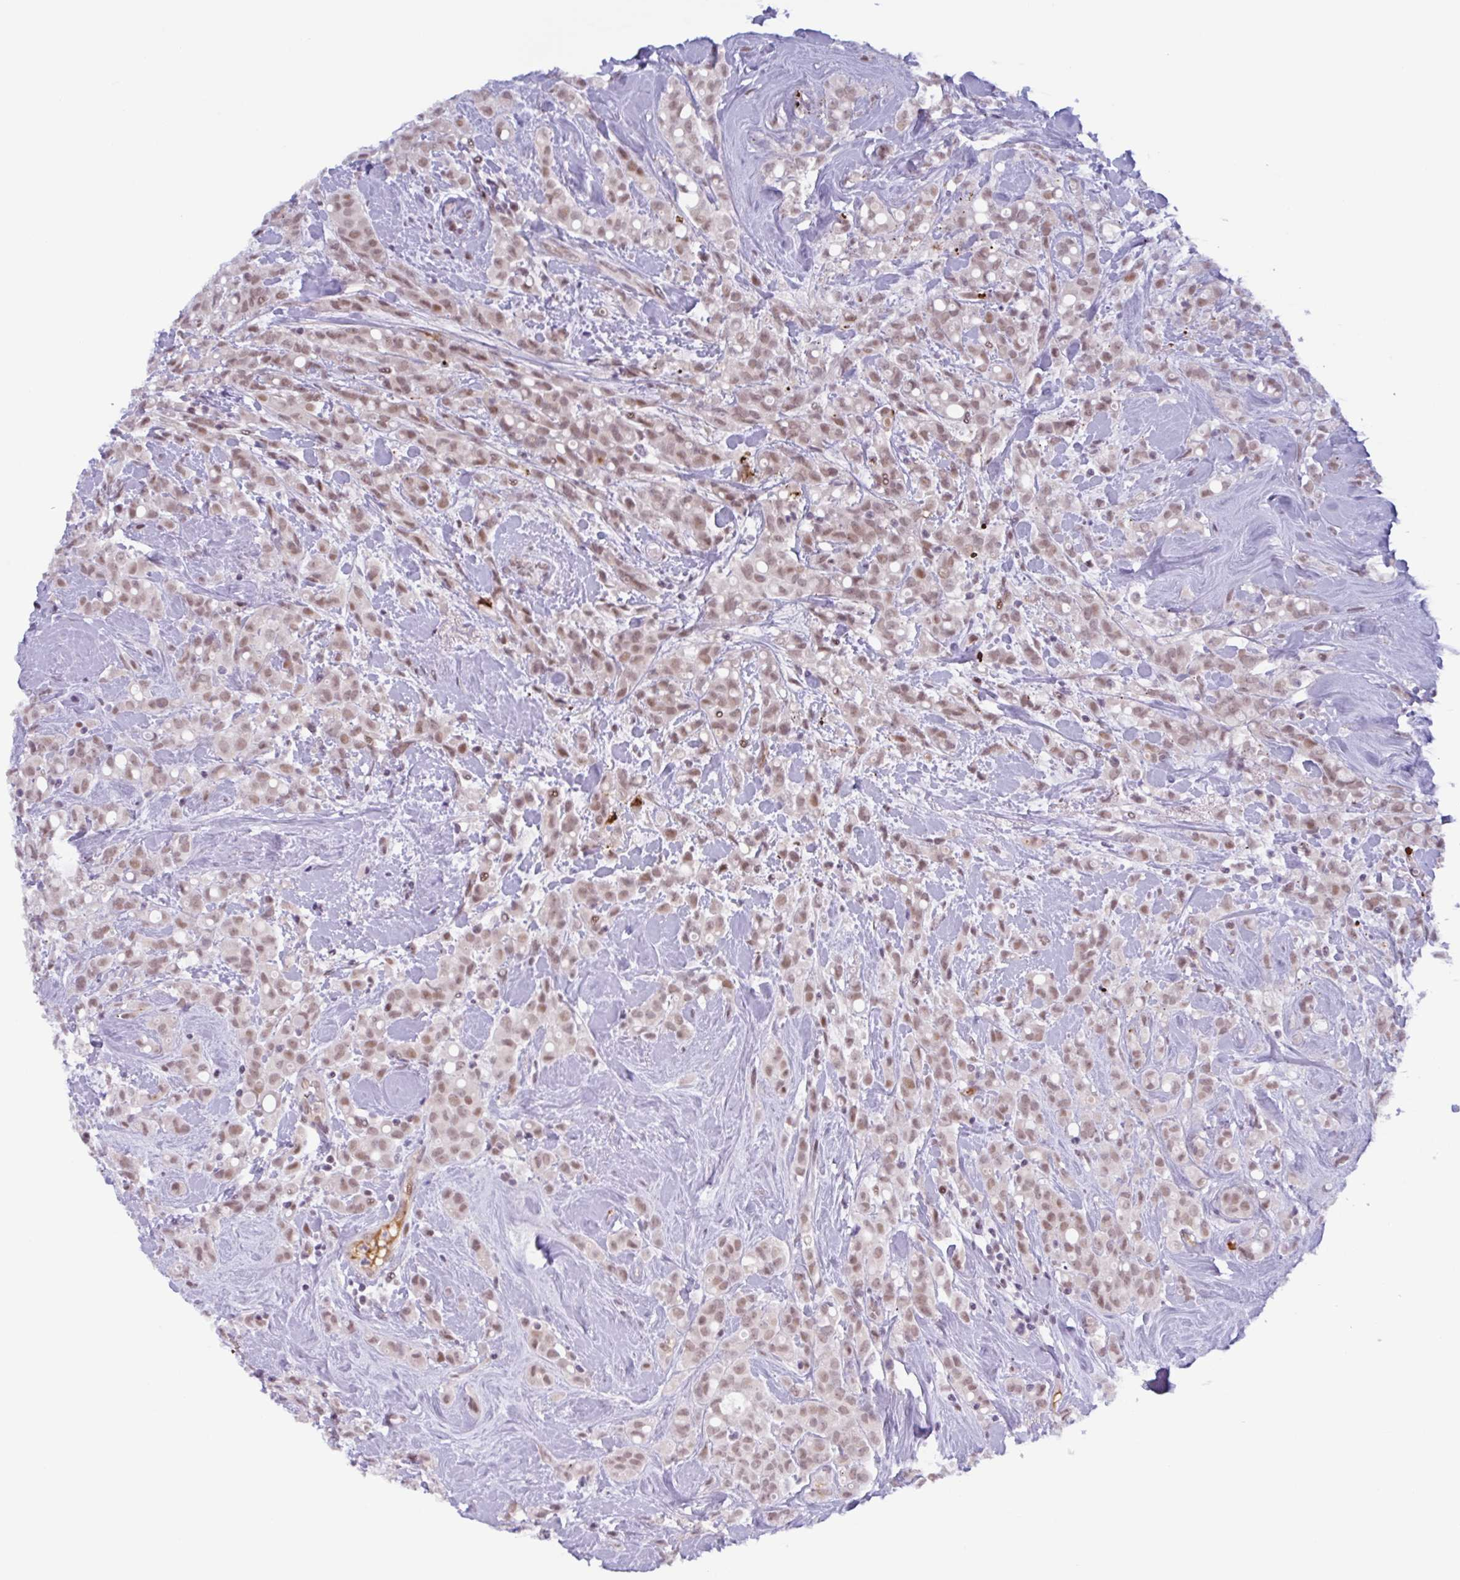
{"staining": {"intensity": "moderate", "quantity": ">75%", "location": "nuclear"}, "tissue": "breast cancer", "cell_type": "Tumor cells", "image_type": "cancer", "snomed": [{"axis": "morphology", "description": "Lobular carcinoma"}, {"axis": "topography", "description": "Breast"}], "caption": "IHC (DAB (3,3'-diaminobenzidine)) staining of breast cancer (lobular carcinoma) reveals moderate nuclear protein positivity in approximately >75% of tumor cells.", "gene": "PLG", "patient": {"sex": "female", "age": 68}}